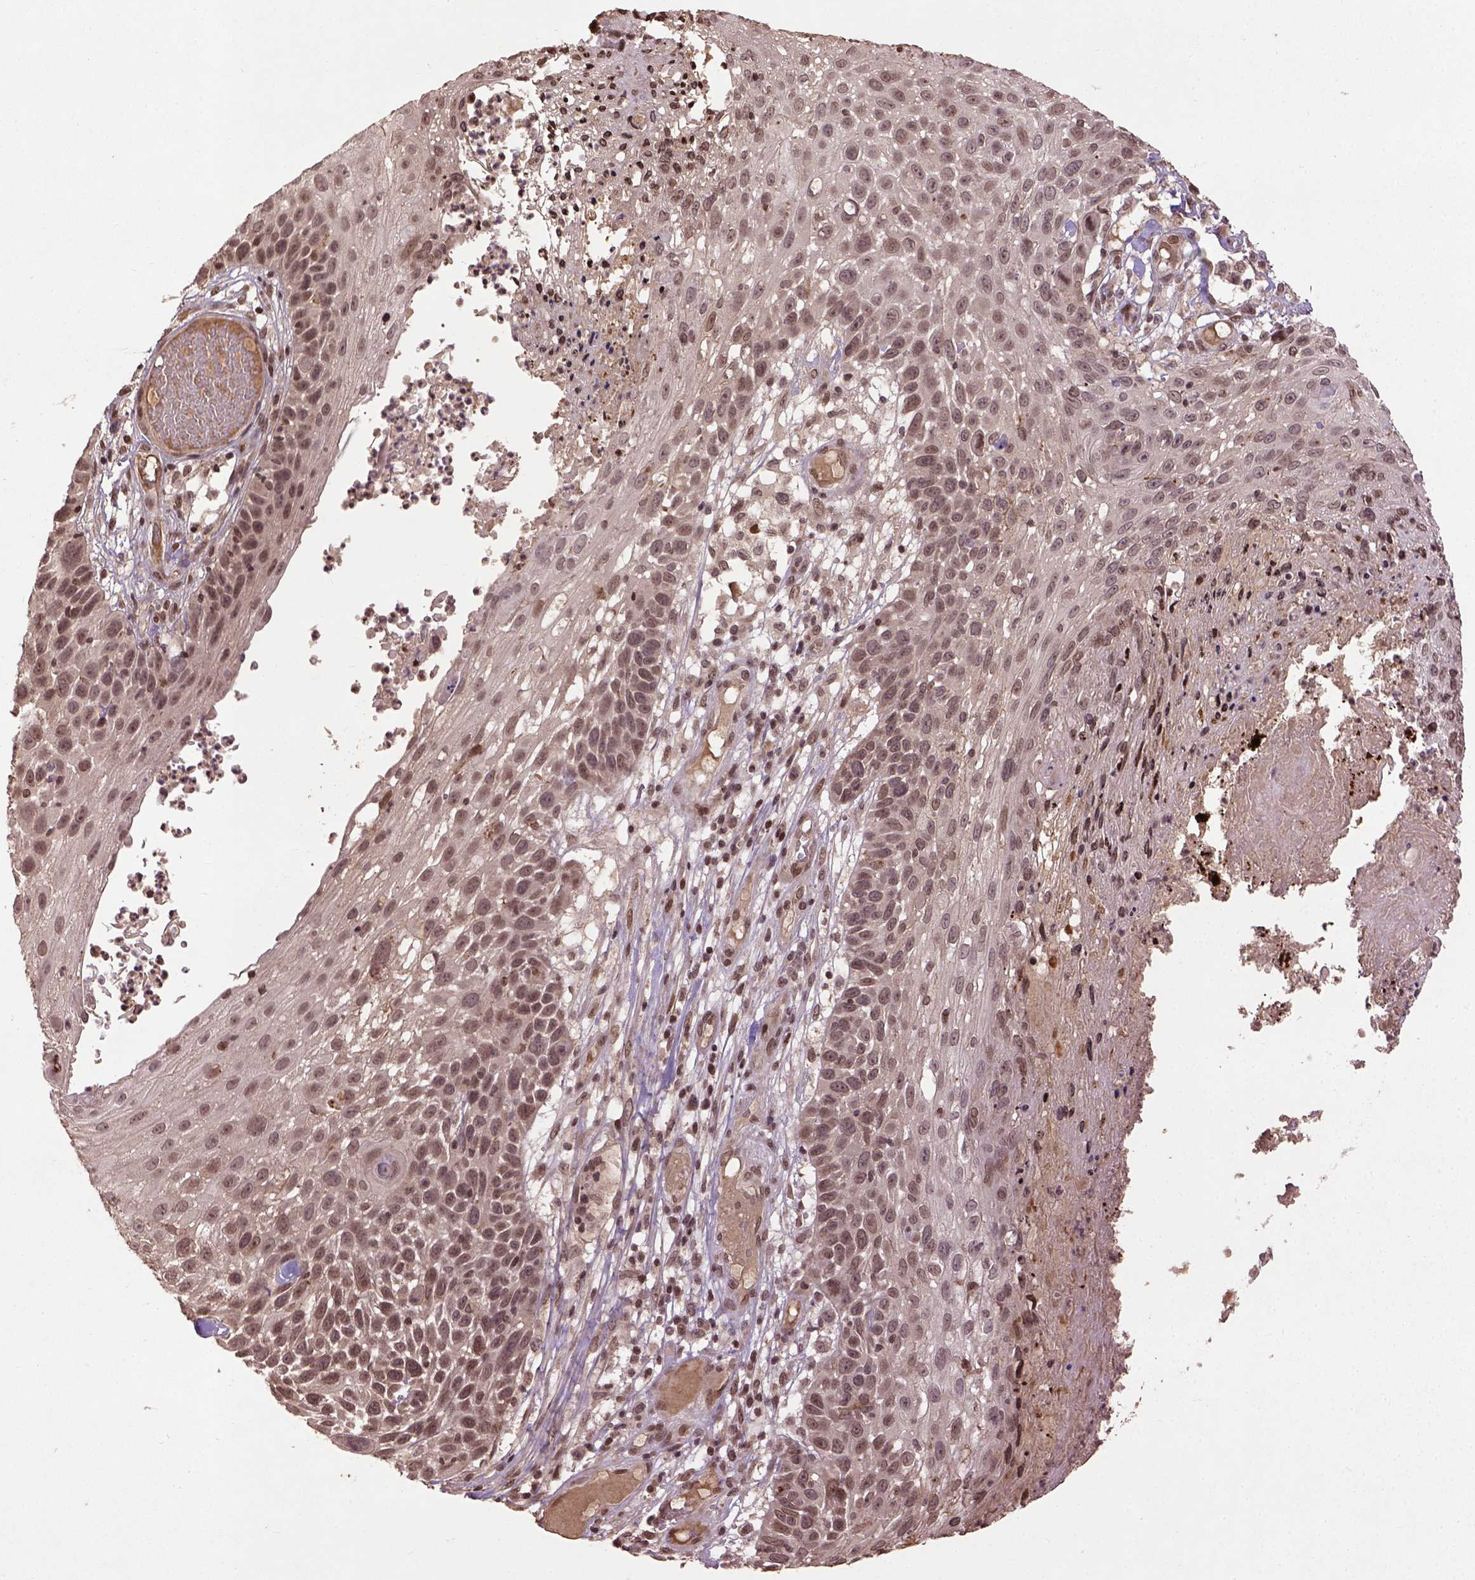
{"staining": {"intensity": "moderate", "quantity": ">75%", "location": "nuclear"}, "tissue": "skin cancer", "cell_type": "Tumor cells", "image_type": "cancer", "snomed": [{"axis": "morphology", "description": "Squamous cell carcinoma, NOS"}, {"axis": "topography", "description": "Skin"}], "caption": "Skin squamous cell carcinoma stained for a protein (brown) reveals moderate nuclear positive positivity in approximately >75% of tumor cells.", "gene": "BANF1", "patient": {"sex": "male", "age": 92}}